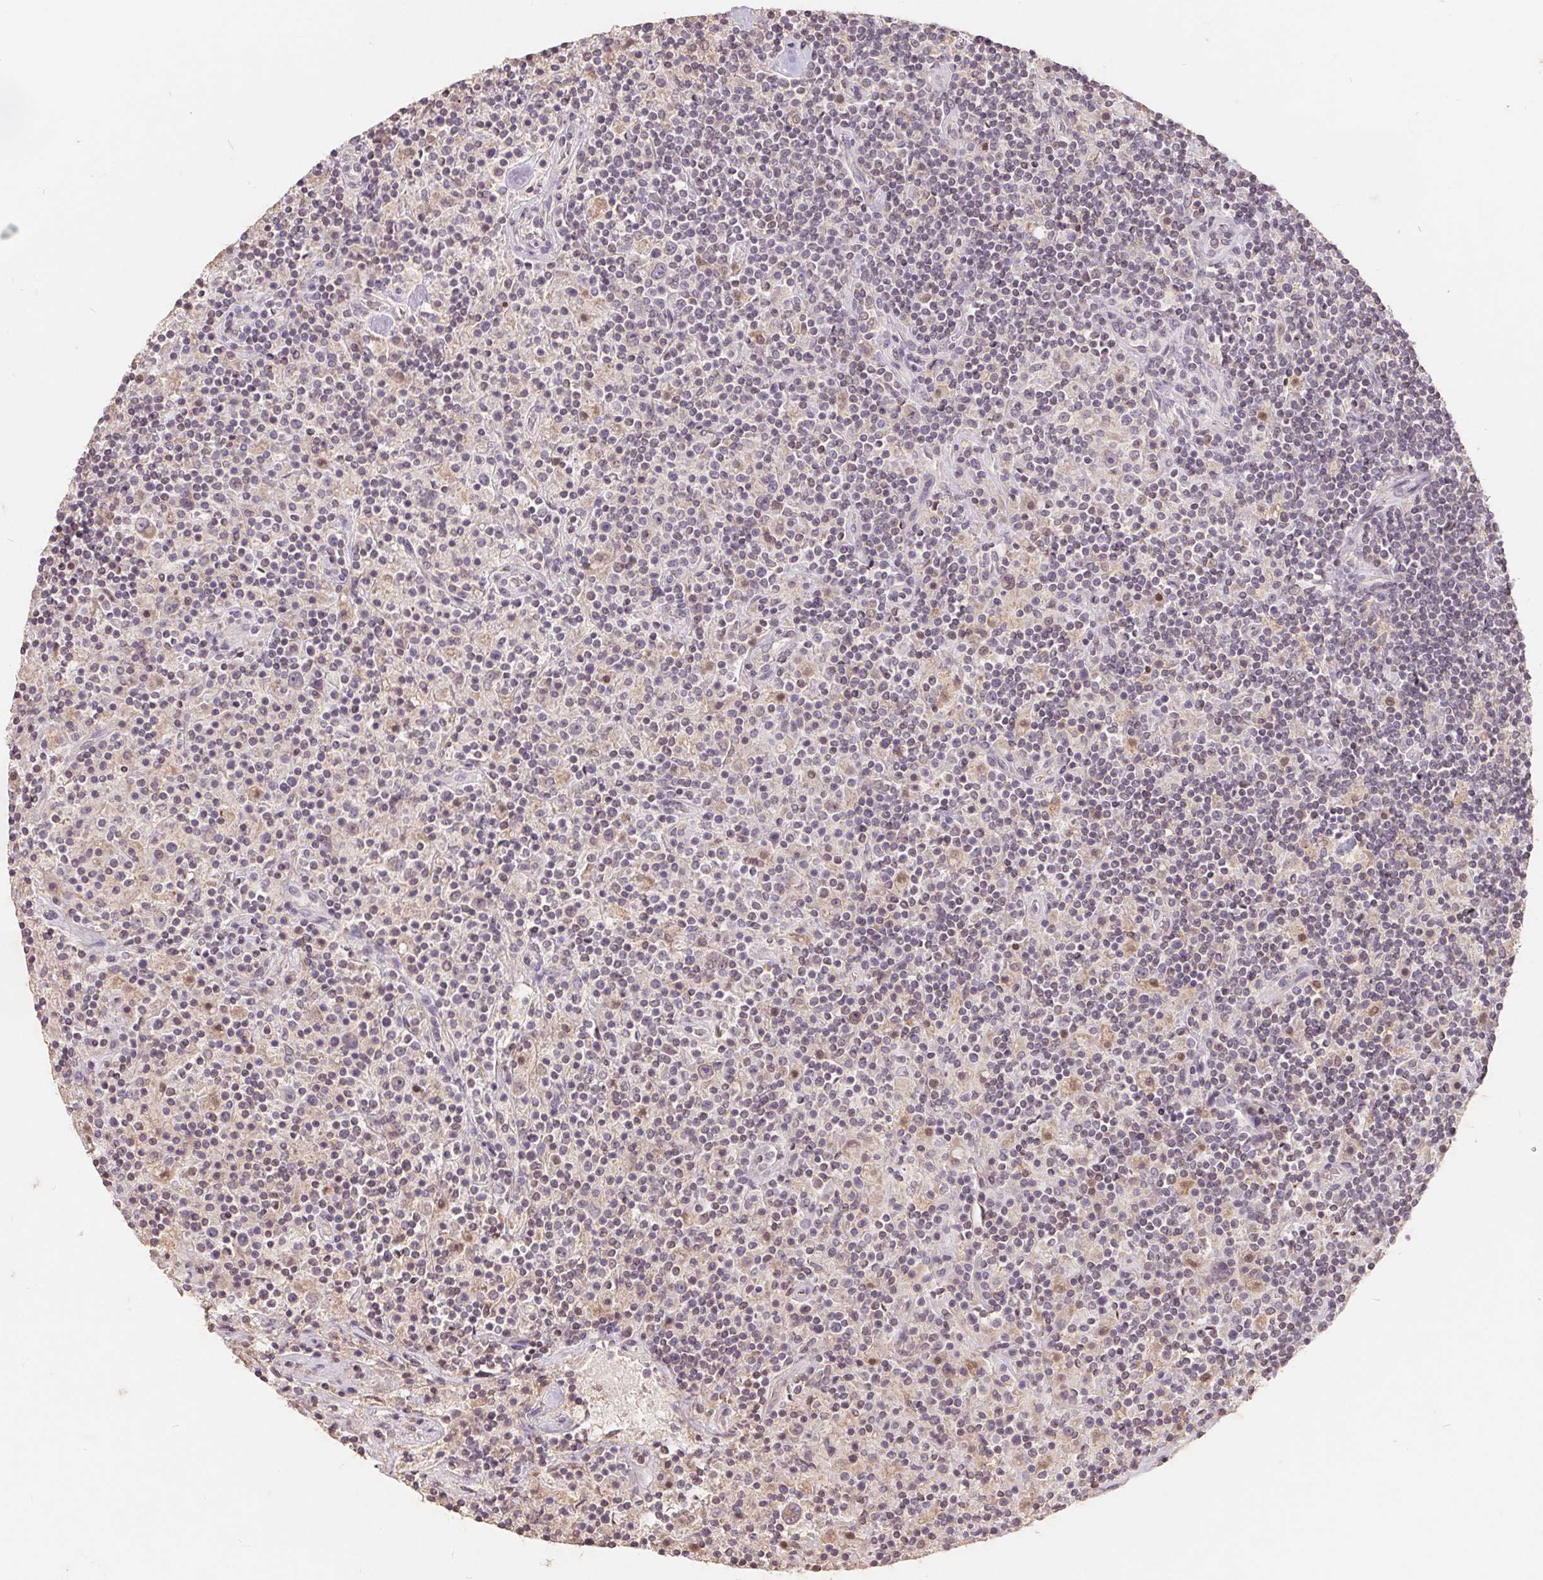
{"staining": {"intensity": "negative", "quantity": "none", "location": "none"}, "tissue": "lymphoma", "cell_type": "Tumor cells", "image_type": "cancer", "snomed": [{"axis": "morphology", "description": "Hodgkin's disease, NOS"}, {"axis": "topography", "description": "Lymph node"}], "caption": "Immunohistochemistry of lymphoma displays no positivity in tumor cells.", "gene": "CDIPT", "patient": {"sex": "male", "age": 70}}